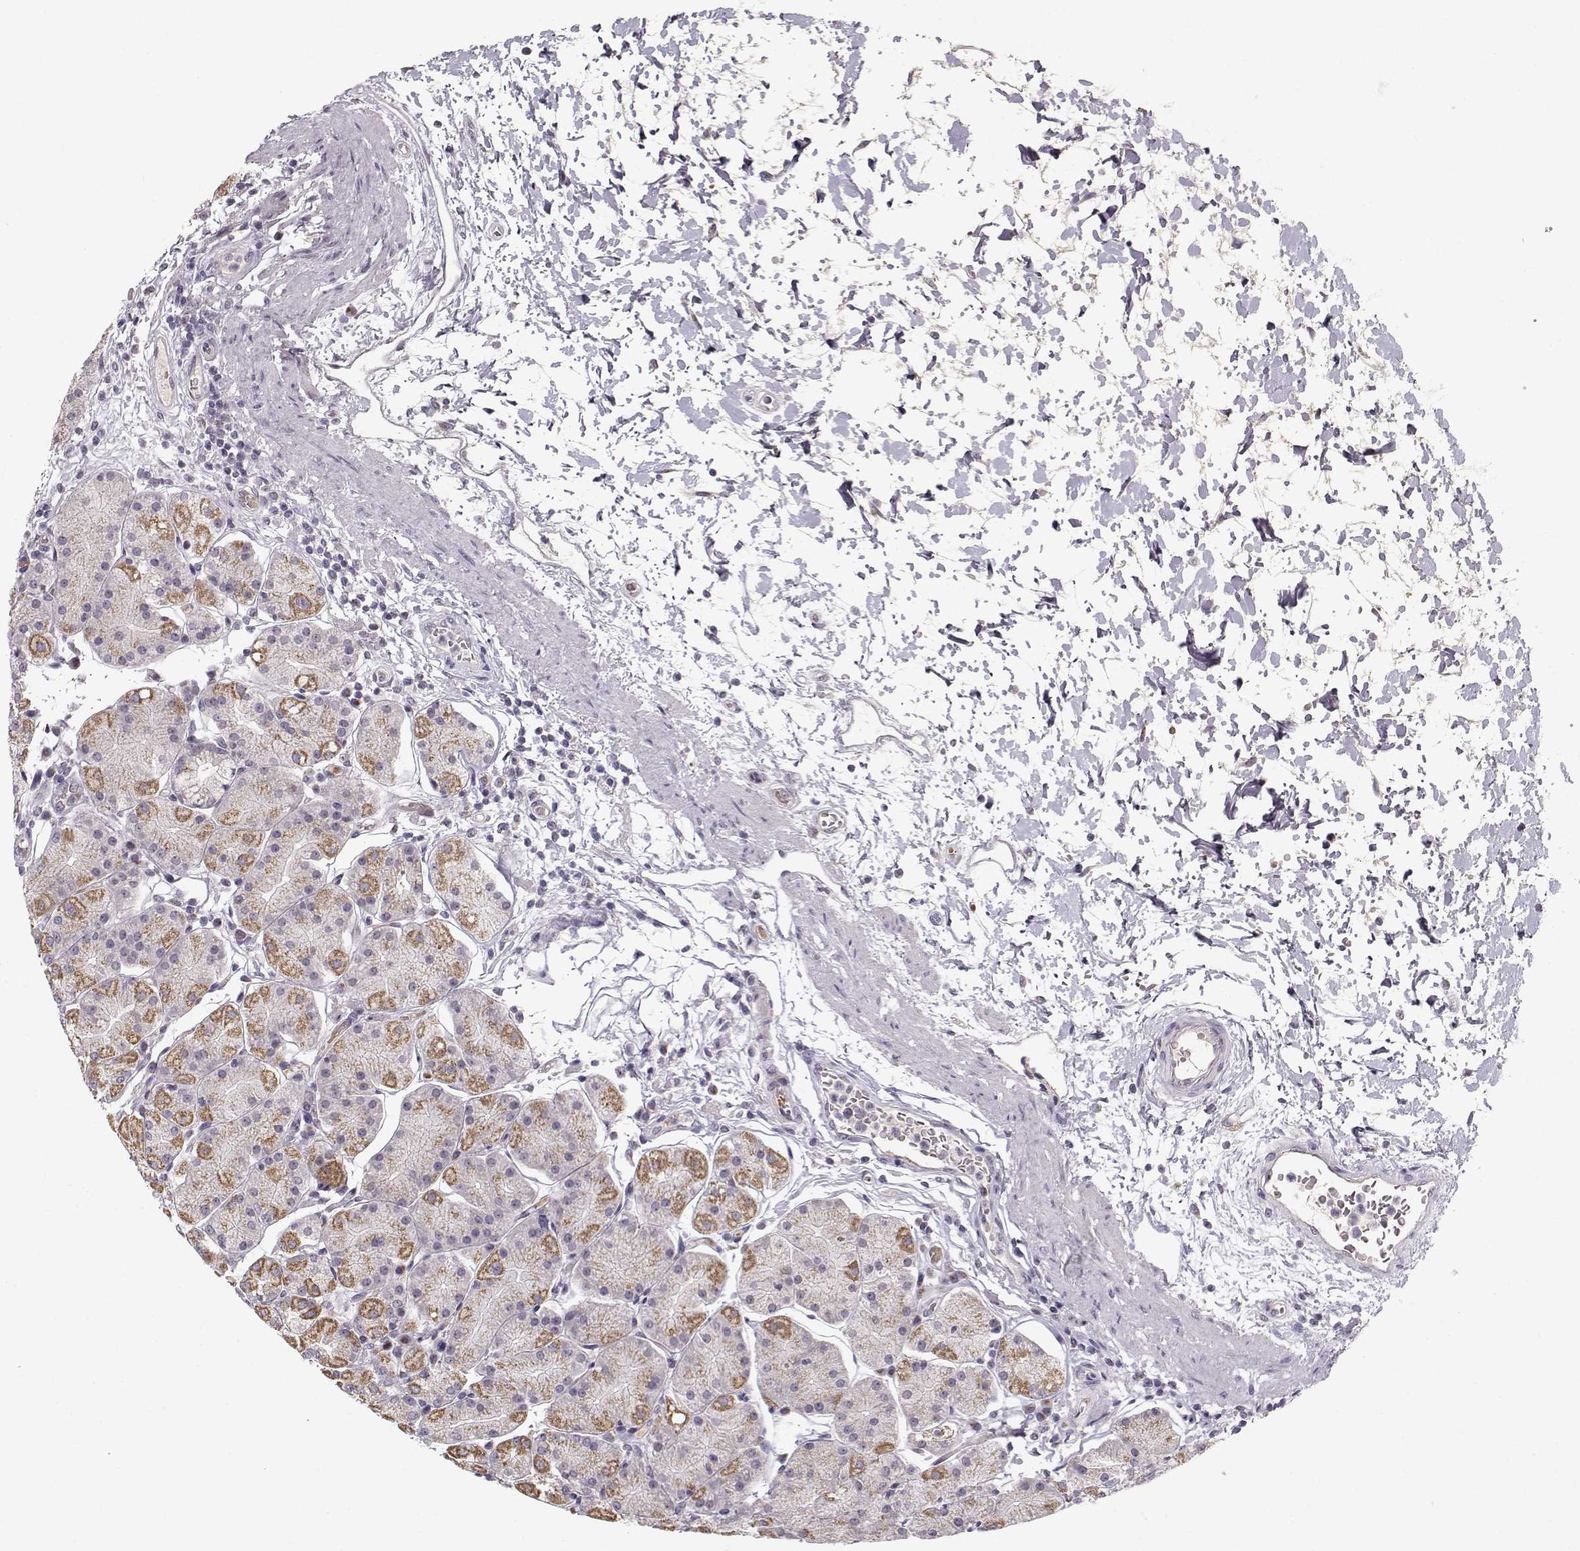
{"staining": {"intensity": "moderate", "quantity": "25%-75%", "location": "cytoplasmic/membranous"}, "tissue": "stomach", "cell_type": "Glandular cells", "image_type": "normal", "snomed": [{"axis": "morphology", "description": "Normal tissue, NOS"}, {"axis": "topography", "description": "Stomach"}], "caption": "Immunohistochemical staining of benign human stomach demonstrates 25%-75% levels of moderate cytoplasmic/membranous protein staining in about 25%-75% of glandular cells.", "gene": "SLC4A5", "patient": {"sex": "male", "age": 54}}